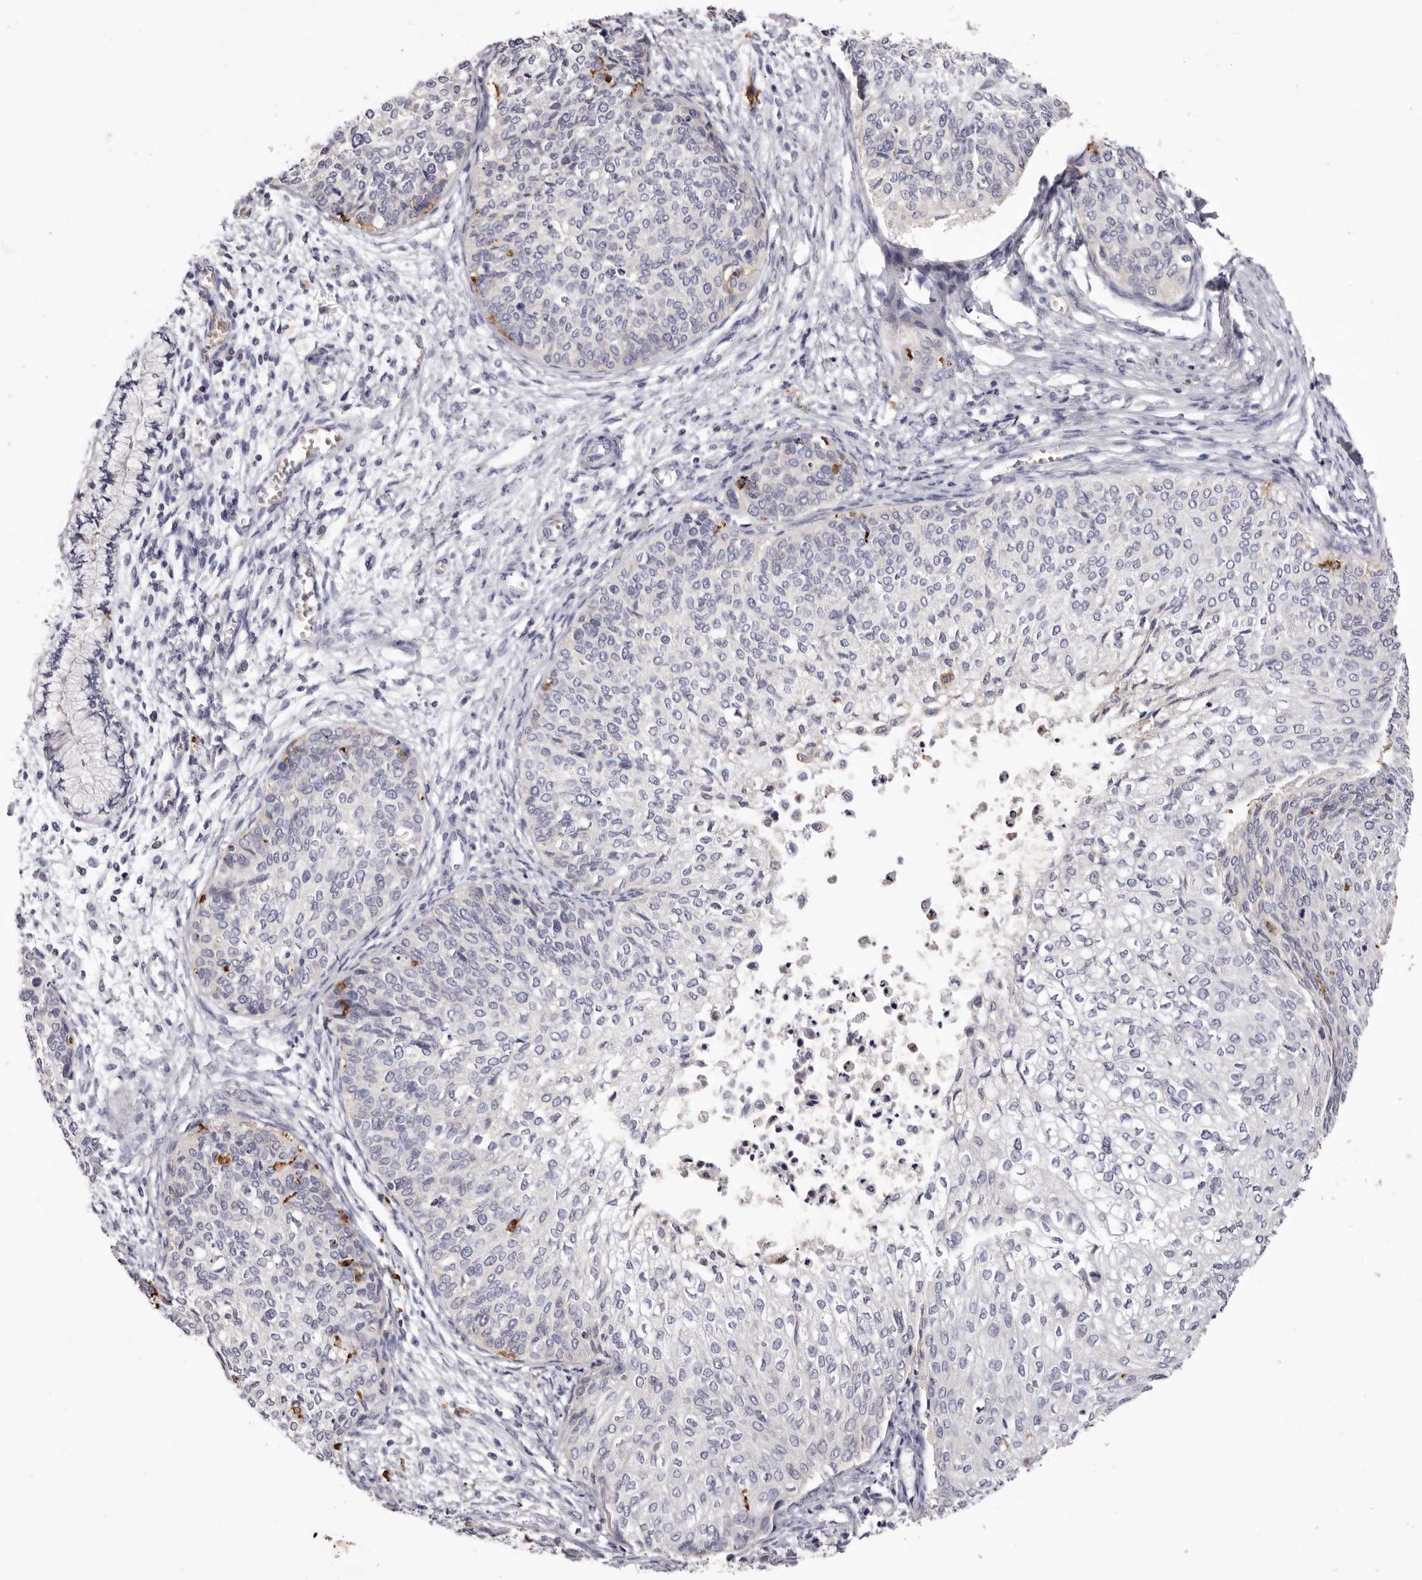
{"staining": {"intensity": "negative", "quantity": "none", "location": "none"}, "tissue": "cervical cancer", "cell_type": "Tumor cells", "image_type": "cancer", "snomed": [{"axis": "morphology", "description": "Squamous cell carcinoma, NOS"}, {"axis": "topography", "description": "Cervix"}], "caption": "Squamous cell carcinoma (cervical) was stained to show a protein in brown. There is no significant positivity in tumor cells.", "gene": "S1PR5", "patient": {"sex": "female", "age": 37}}